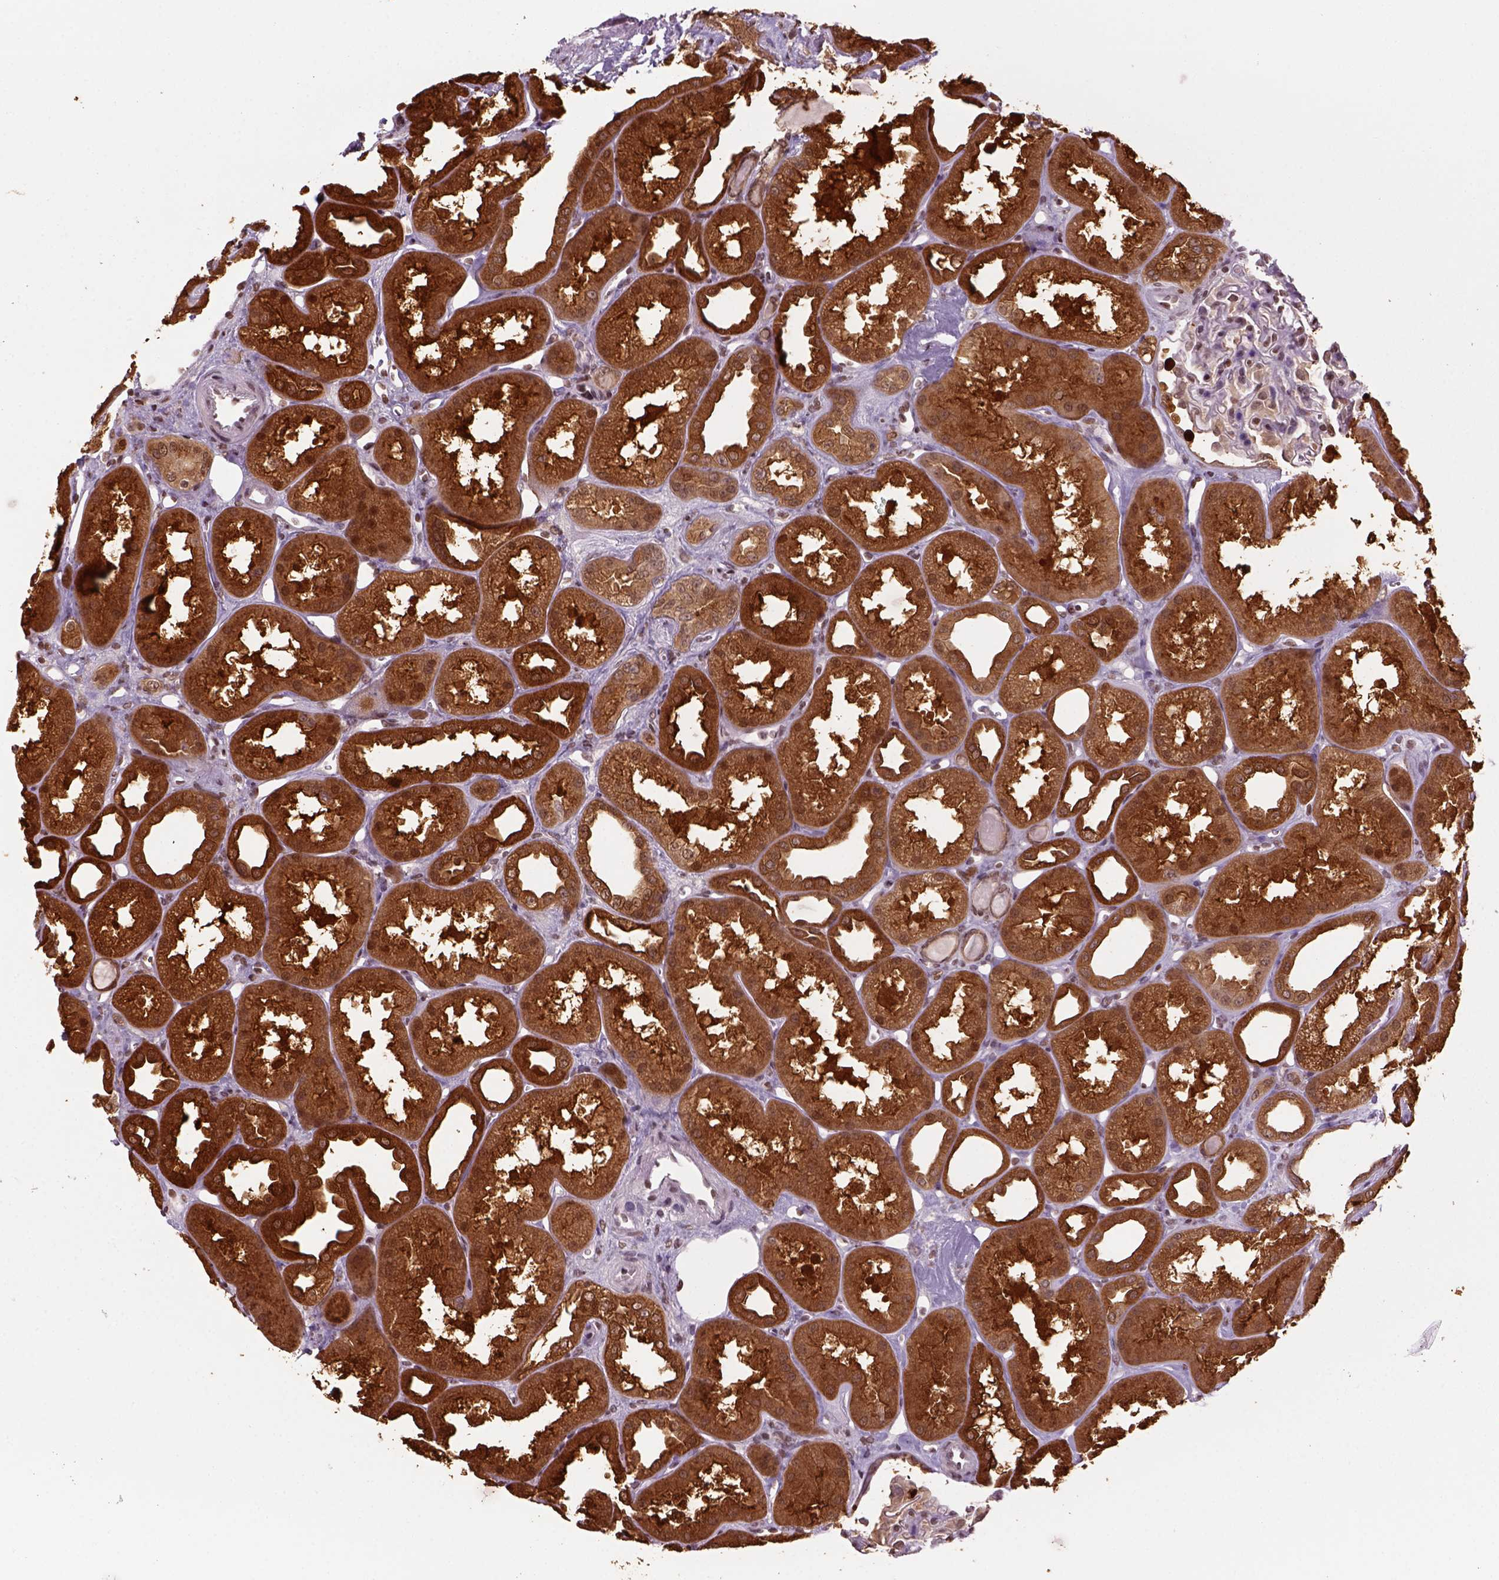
{"staining": {"intensity": "strong", "quantity": "<25%", "location": "nuclear"}, "tissue": "kidney", "cell_type": "Cells in glomeruli", "image_type": "normal", "snomed": [{"axis": "morphology", "description": "Normal tissue, NOS"}, {"axis": "topography", "description": "Kidney"}], "caption": "Protein analysis of normal kidney displays strong nuclear staining in approximately <25% of cells in glomeruli. Immunohistochemistry stains the protein in brown and the nuclei are stained blue.", "gene": "GOT1", "patient": {"sex": "male", "age": 61}}